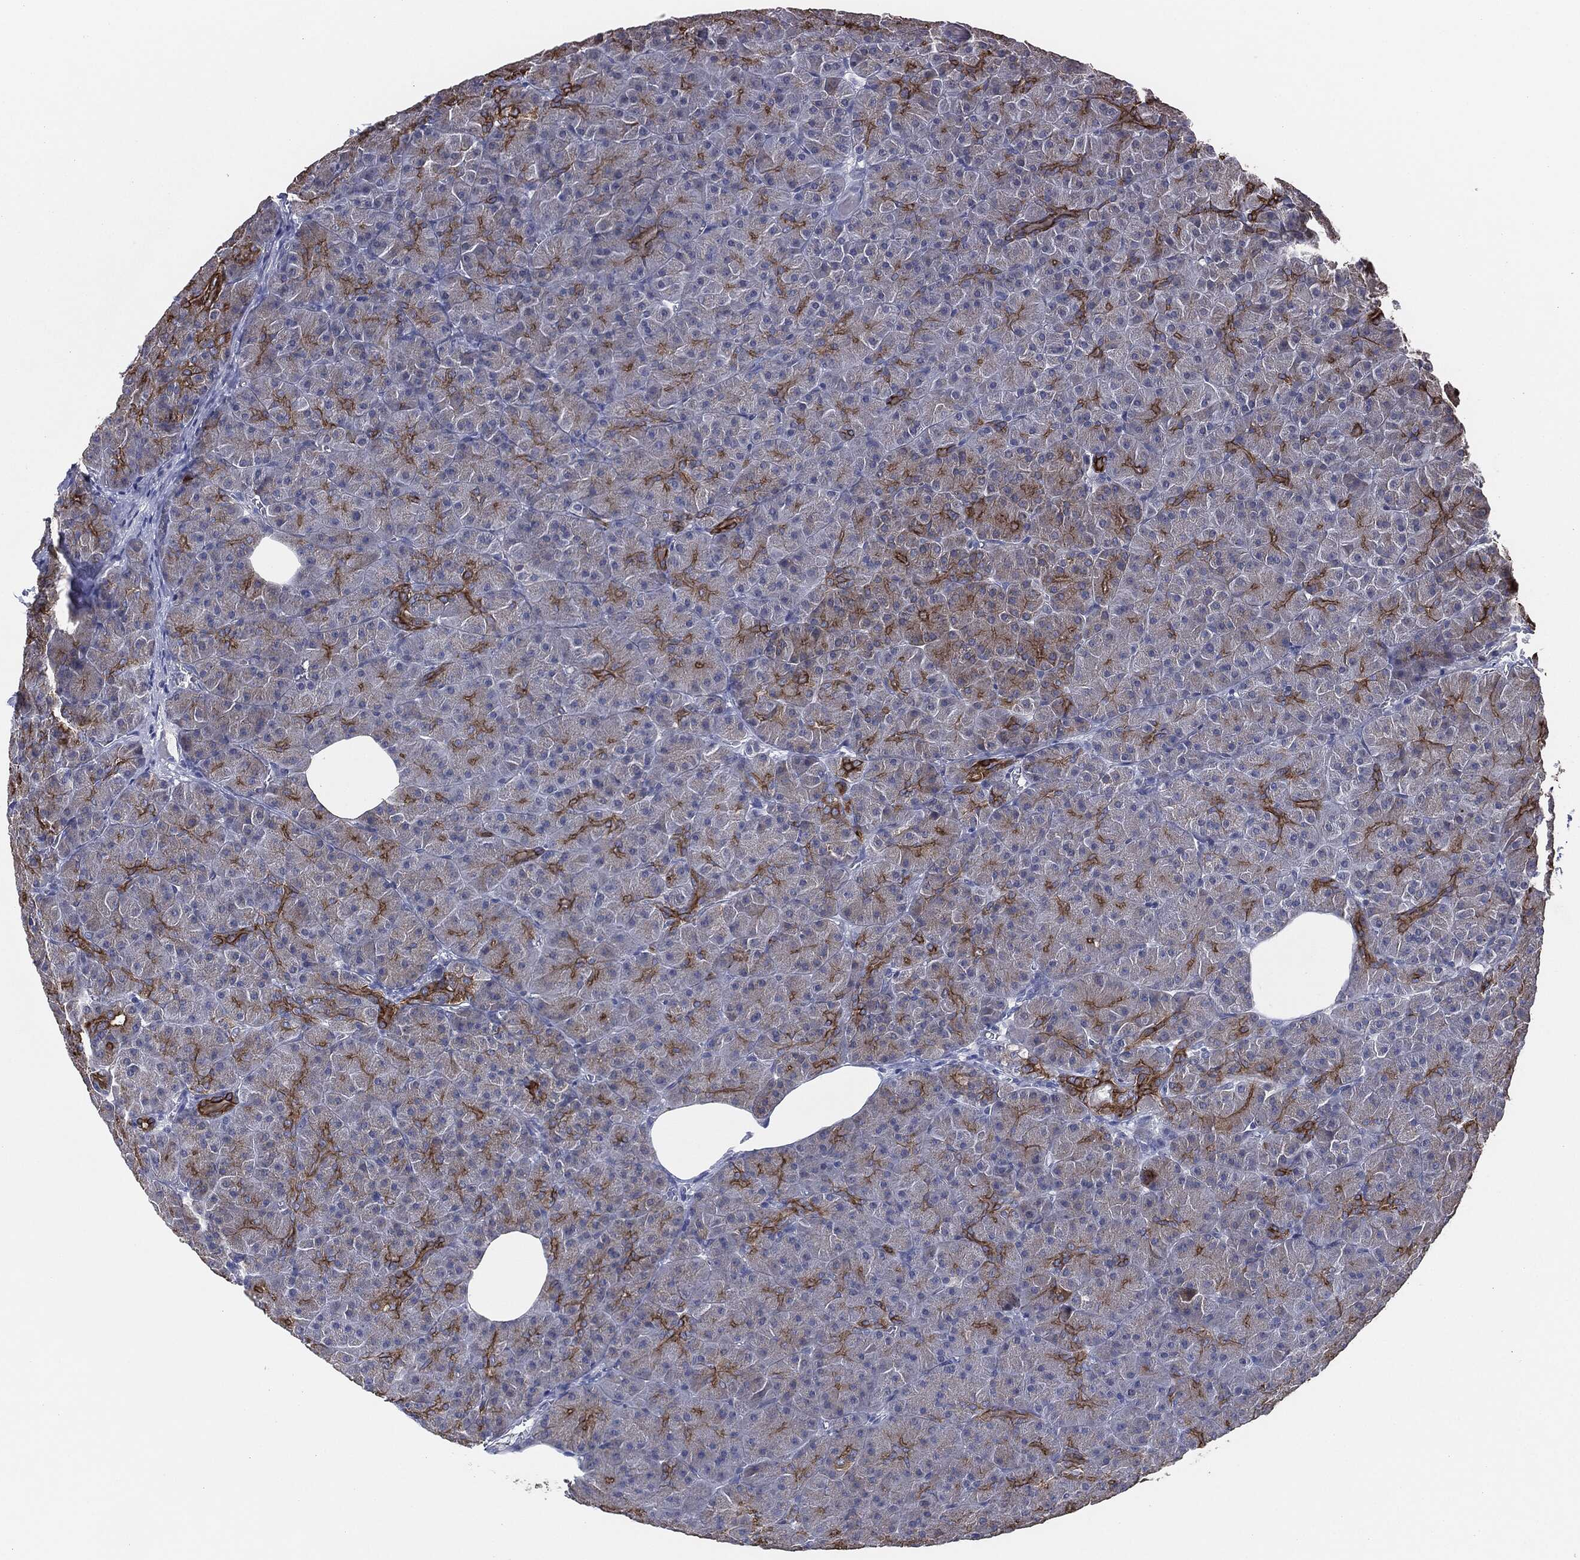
{"staining": {"intensity": "strong", "quantity": "25%-75%", "location": "cytoplasmic/membranous"}, "tissue": "pancreas", "cell_type": "Exocrine glandular cells", "image_type": "normal", "snomed": [{"axis": "morphology", "description": "Normal tissue, NOS"}, {"axis": "topography", "description": "Pancreas"}], "caption": "Immunohistochemistry (IHC) image of normal human pancreas stained for a protein (brown), which reveals high levels of strong cytoplasmic/membranous positivity in approximately 25%-75% of exocrine glandular cells.", "gene": "SHROOM2", "patient": {"sex": "male", "age": 61}}